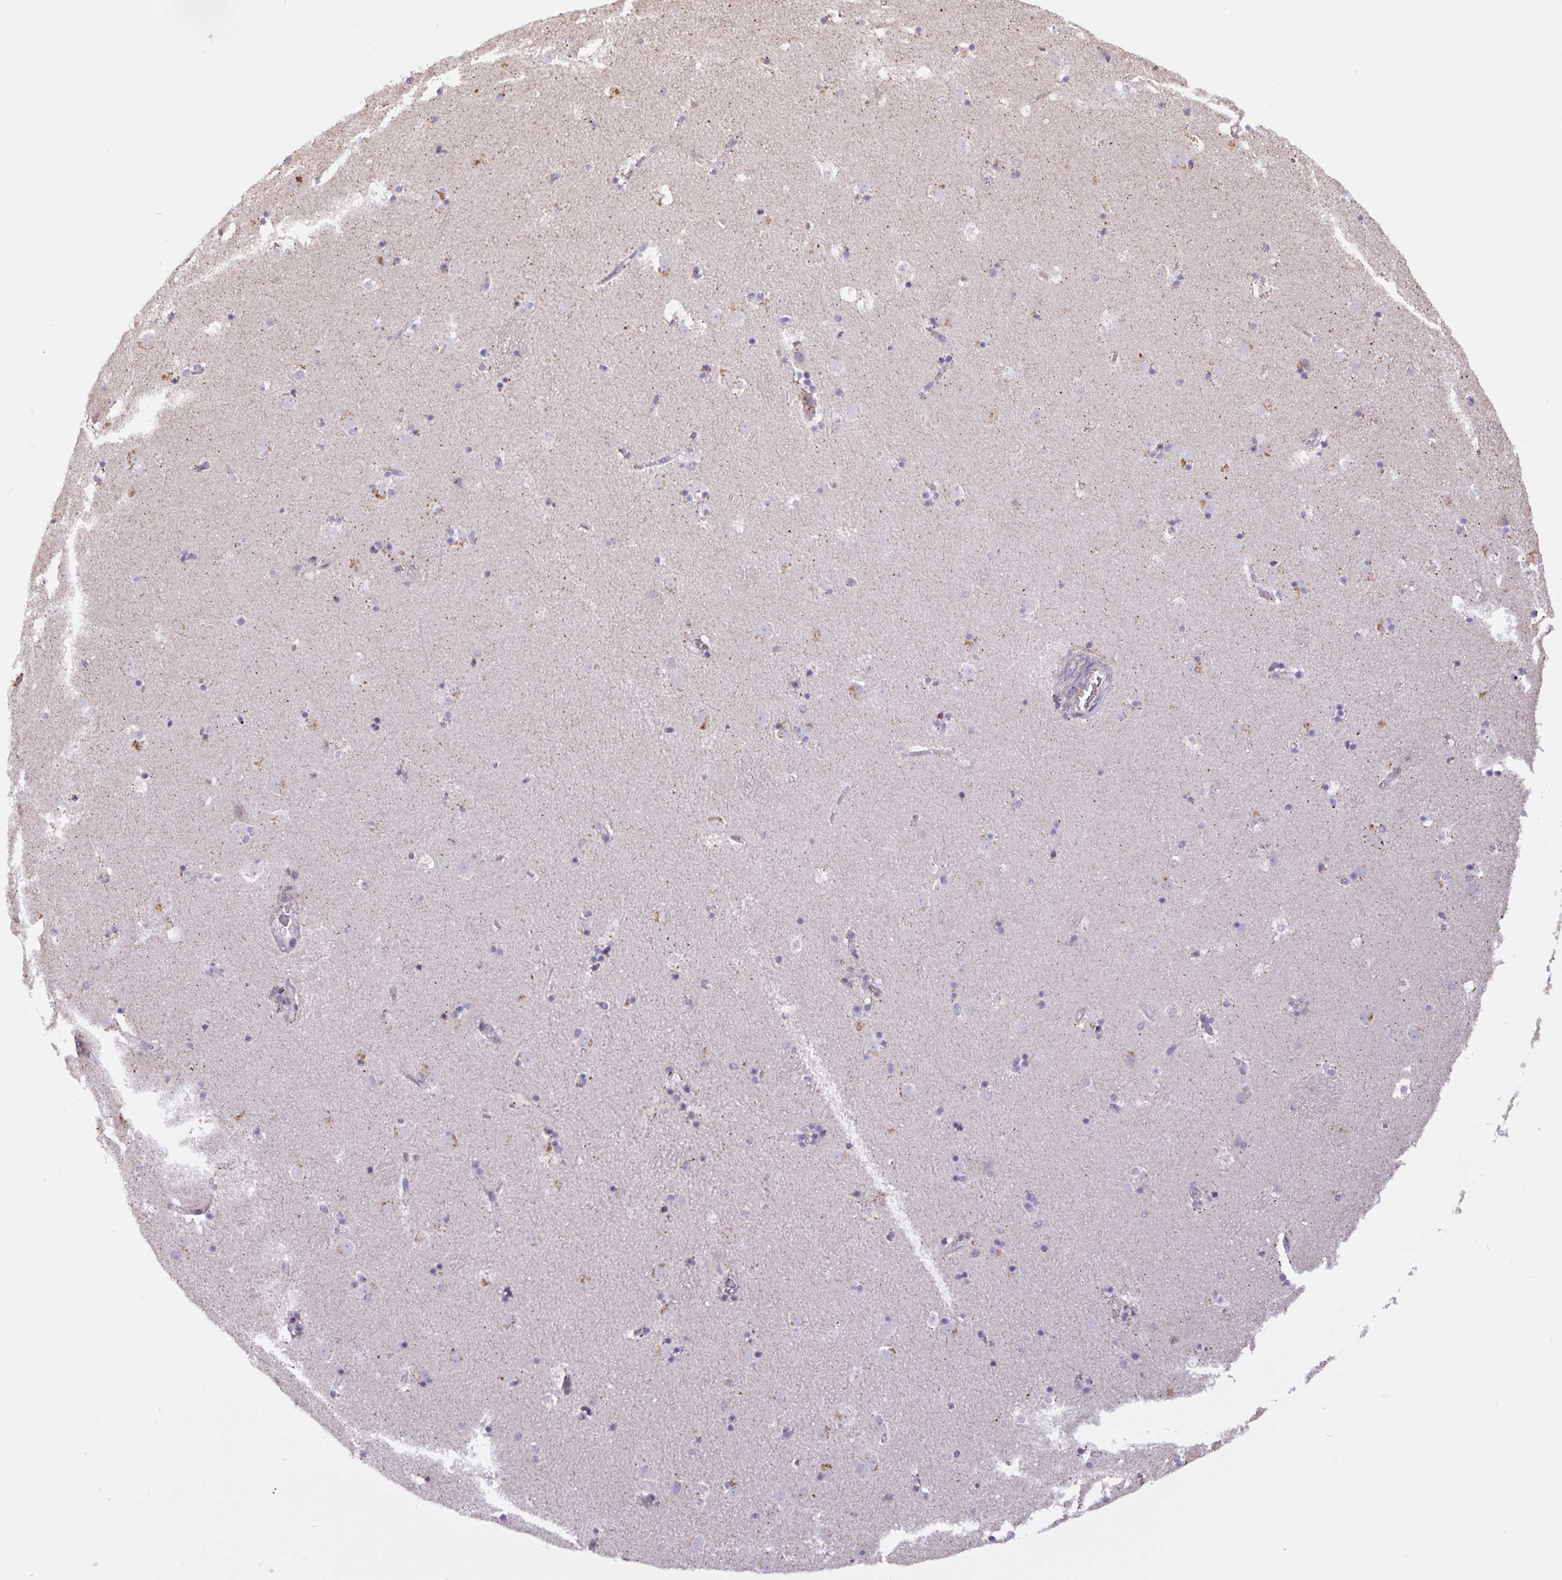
{"staining": {"intensity": "negative", "quantity": "none", "location": "none"}, "tissue": "caudate", "cell_type": "Glial cells", "image_type": "normal", "snomed": [{"axis": "morphology", "description": "Normal tissue, NOS"}, {"axis": "topography", "description": "Lateral ventricle wall"}], "caption": "The photomicrograph demonstrates no staining of glial cells in benign caudate.", "gene": "TMEM71", "patient": {"sex": "male", "age": 37}}